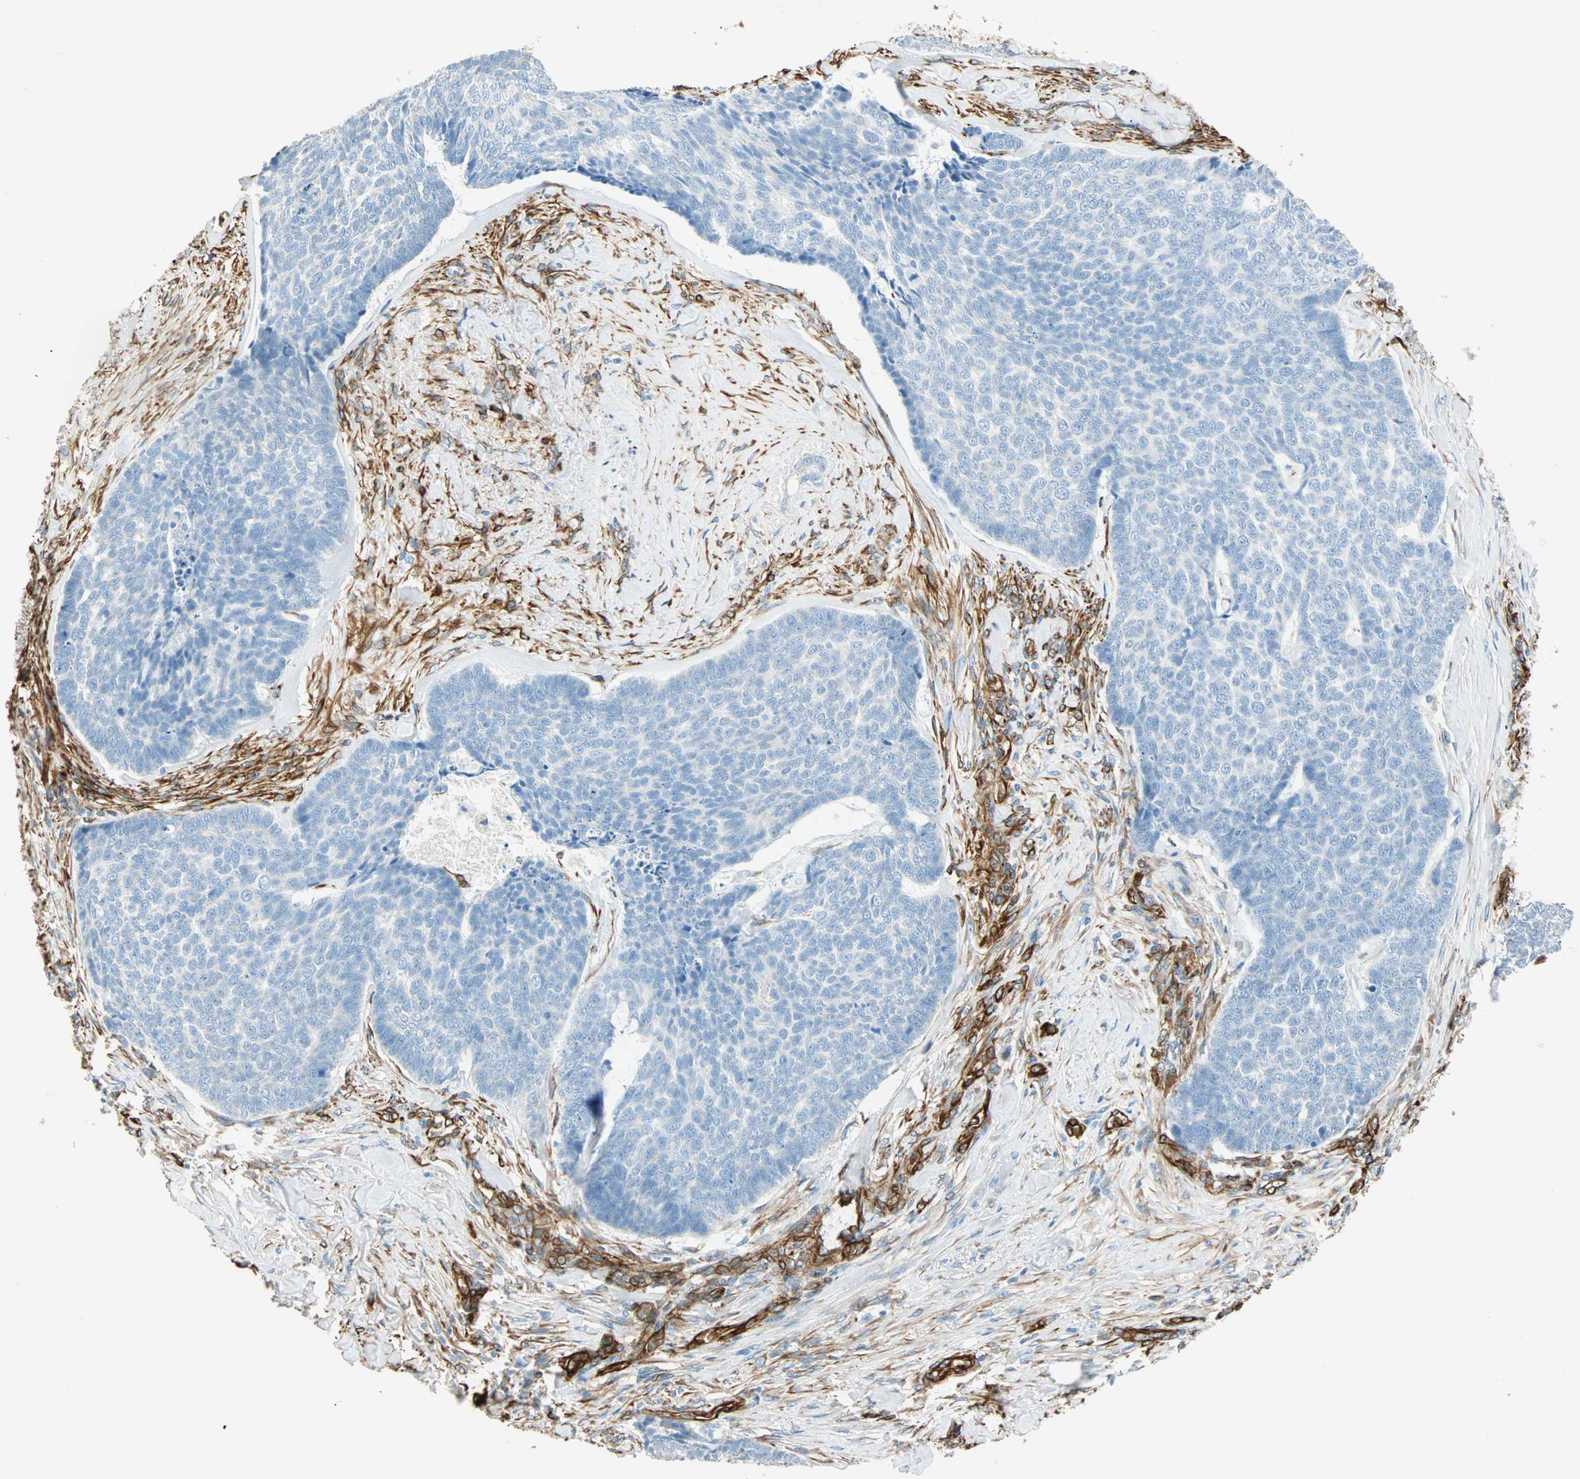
{"staining": {"intensity": "negative", "quantity": "none", "location": "none"}, "tissue": "skin cancer", "cell_type": "Tumor cells", "image_type": "cancer", "snomed": [{"axis": "morphology", "description": "Basal cell carcinoma"}, {"axis": "topography", "description": "Skin"}], "caption": "Immunohistochemical staining of human skin basal cell carcinoma demonstrates no significant positivity in tumor cells.", "gene": "NES", "patient": {"sex": "male", "age": 84}}